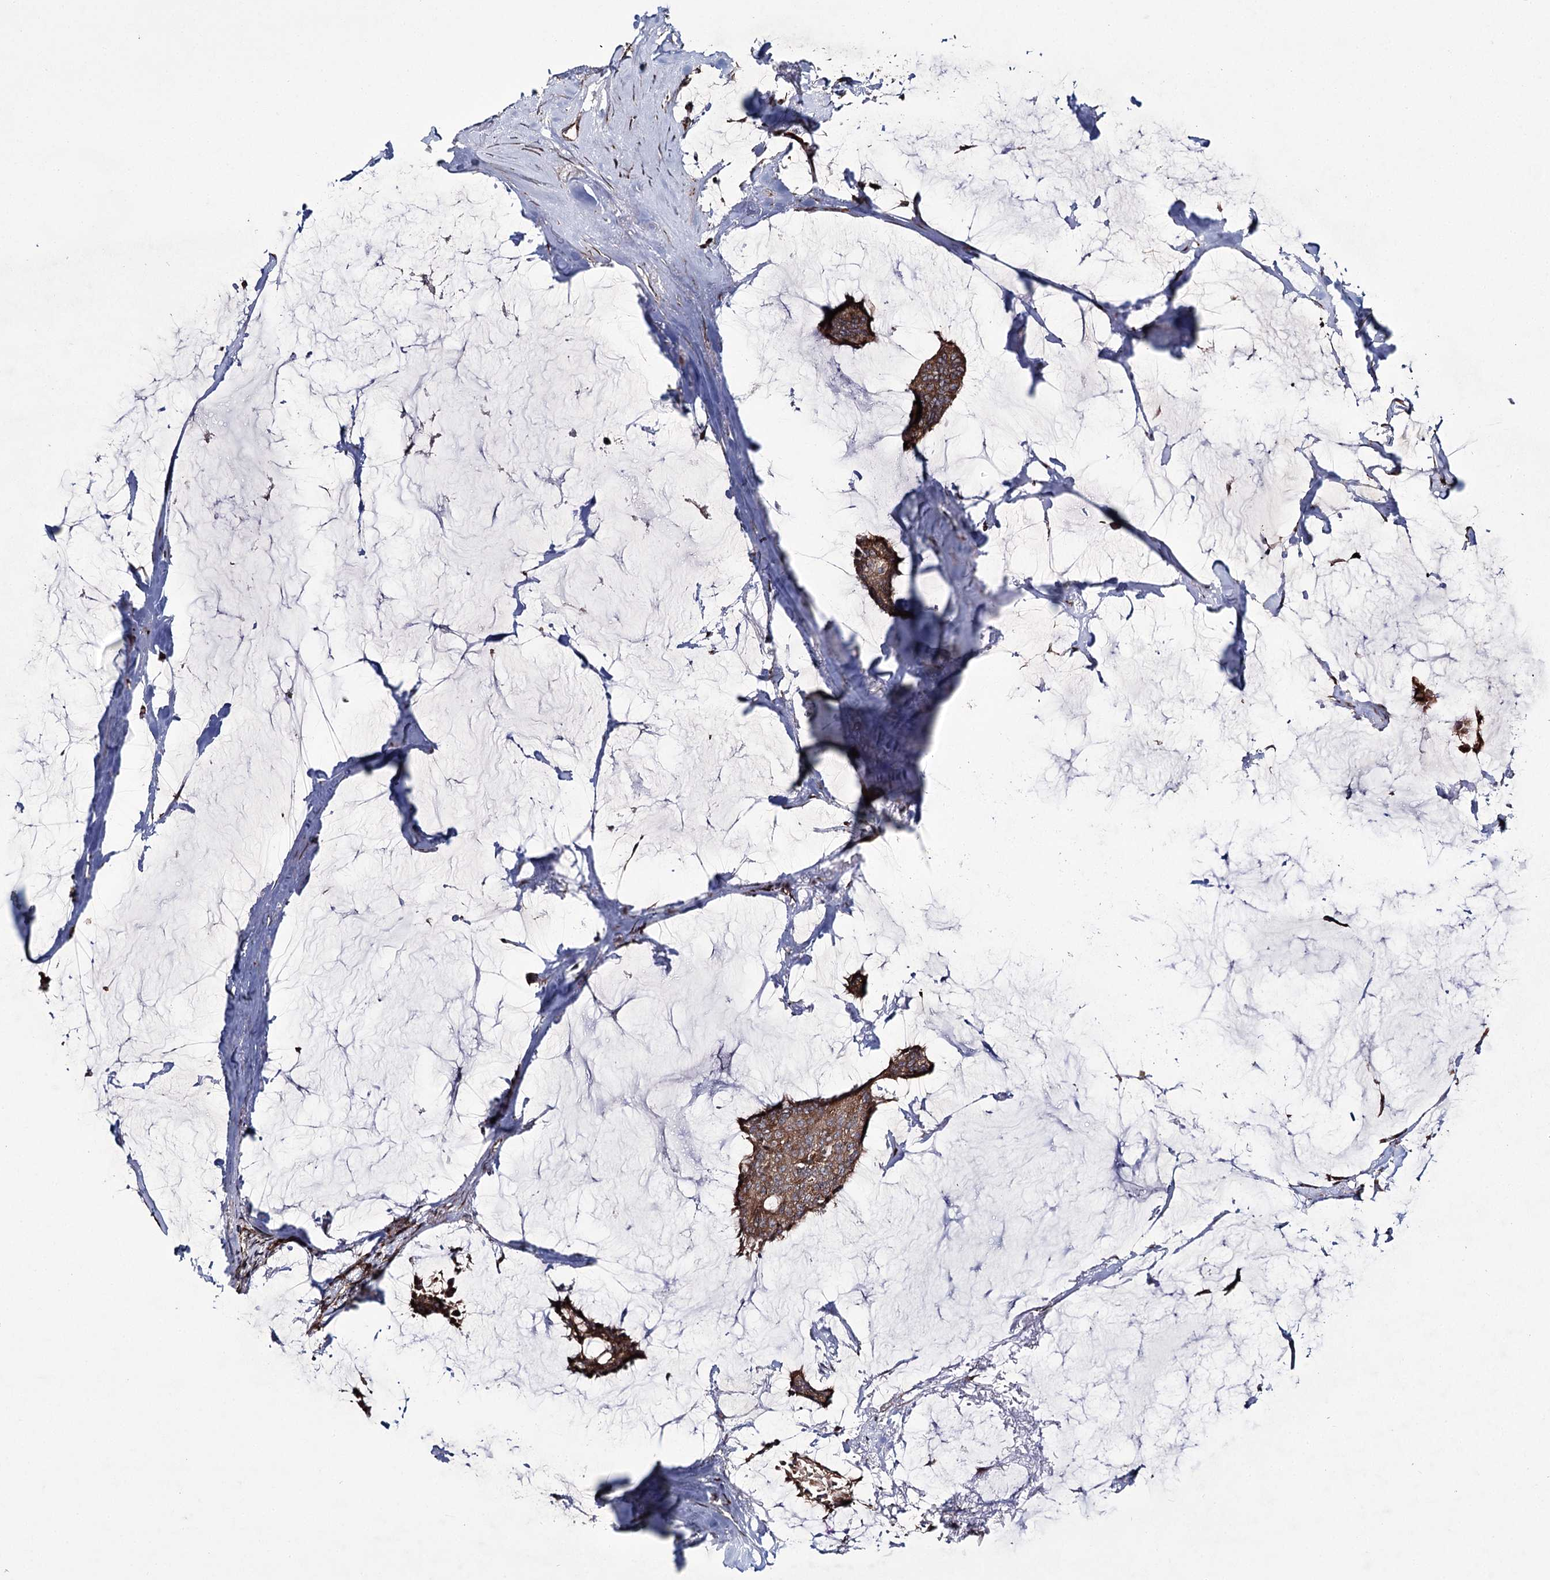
{"staining": {"intensity": "strong", "quantity": ">75%", "location": "cytoplasmic/membranous"}, "tissue": "breast cancer", "cell_type": "Tumor cells", "image_type": "cancer", "snomed": [{"axis": "morphology", "description": "Duct carcinoma"}, {"axis": "topography", "description": "Breast"}], "caption": "Breast intraductal carcinoma was stained to show a protein in brown. There is high levels of strong cytoplasmic/membranous positivity in approximately >75% of tumor cells.", "gene": "HECTD2", "patient": {"sex": "female", "age": 93}}